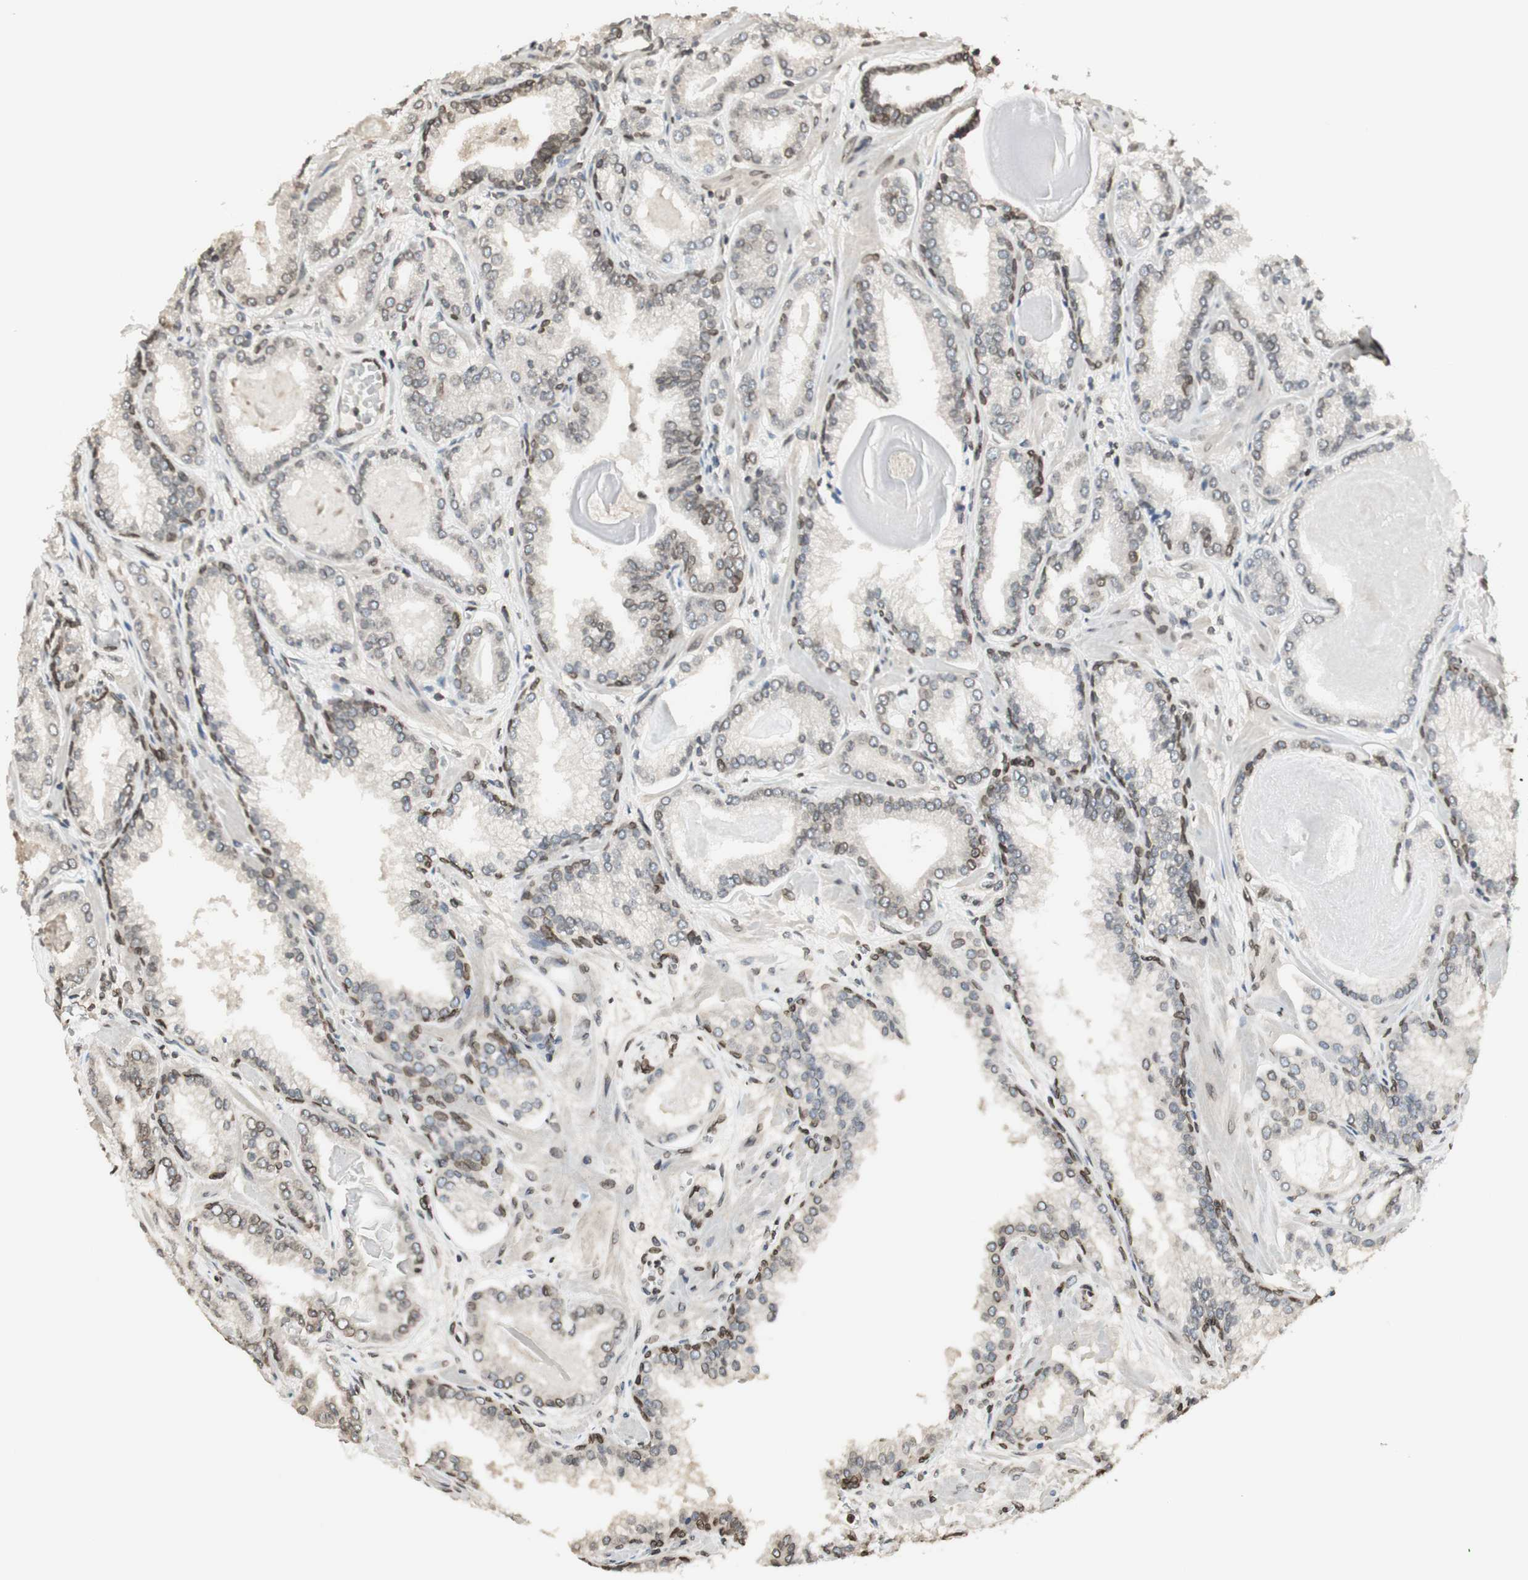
{"staining": {"intensity": "negative", "quantity": "none", "location": "none"}, "tissue": "prostate cancer", "cell_type": "Tumor cells", "image_type": "cancer", "snomed": [{"axis": "morphology", "description": "Adenocarcinoma, Low grade"}, {"axis": "topography", "description": "Prostate"}], "caption": "Tumor cells show no significant positivity in prostate adenocarcinoma (low-grade). (Stains: DAB (3,3'-diaminobenzidine) immunohistochemistry with hematoxylin counter stain, Microscopy: brightfield microscopy at high magnification).", "gene": "TMPO", "patient": {"sex": "male", "age": 59}}